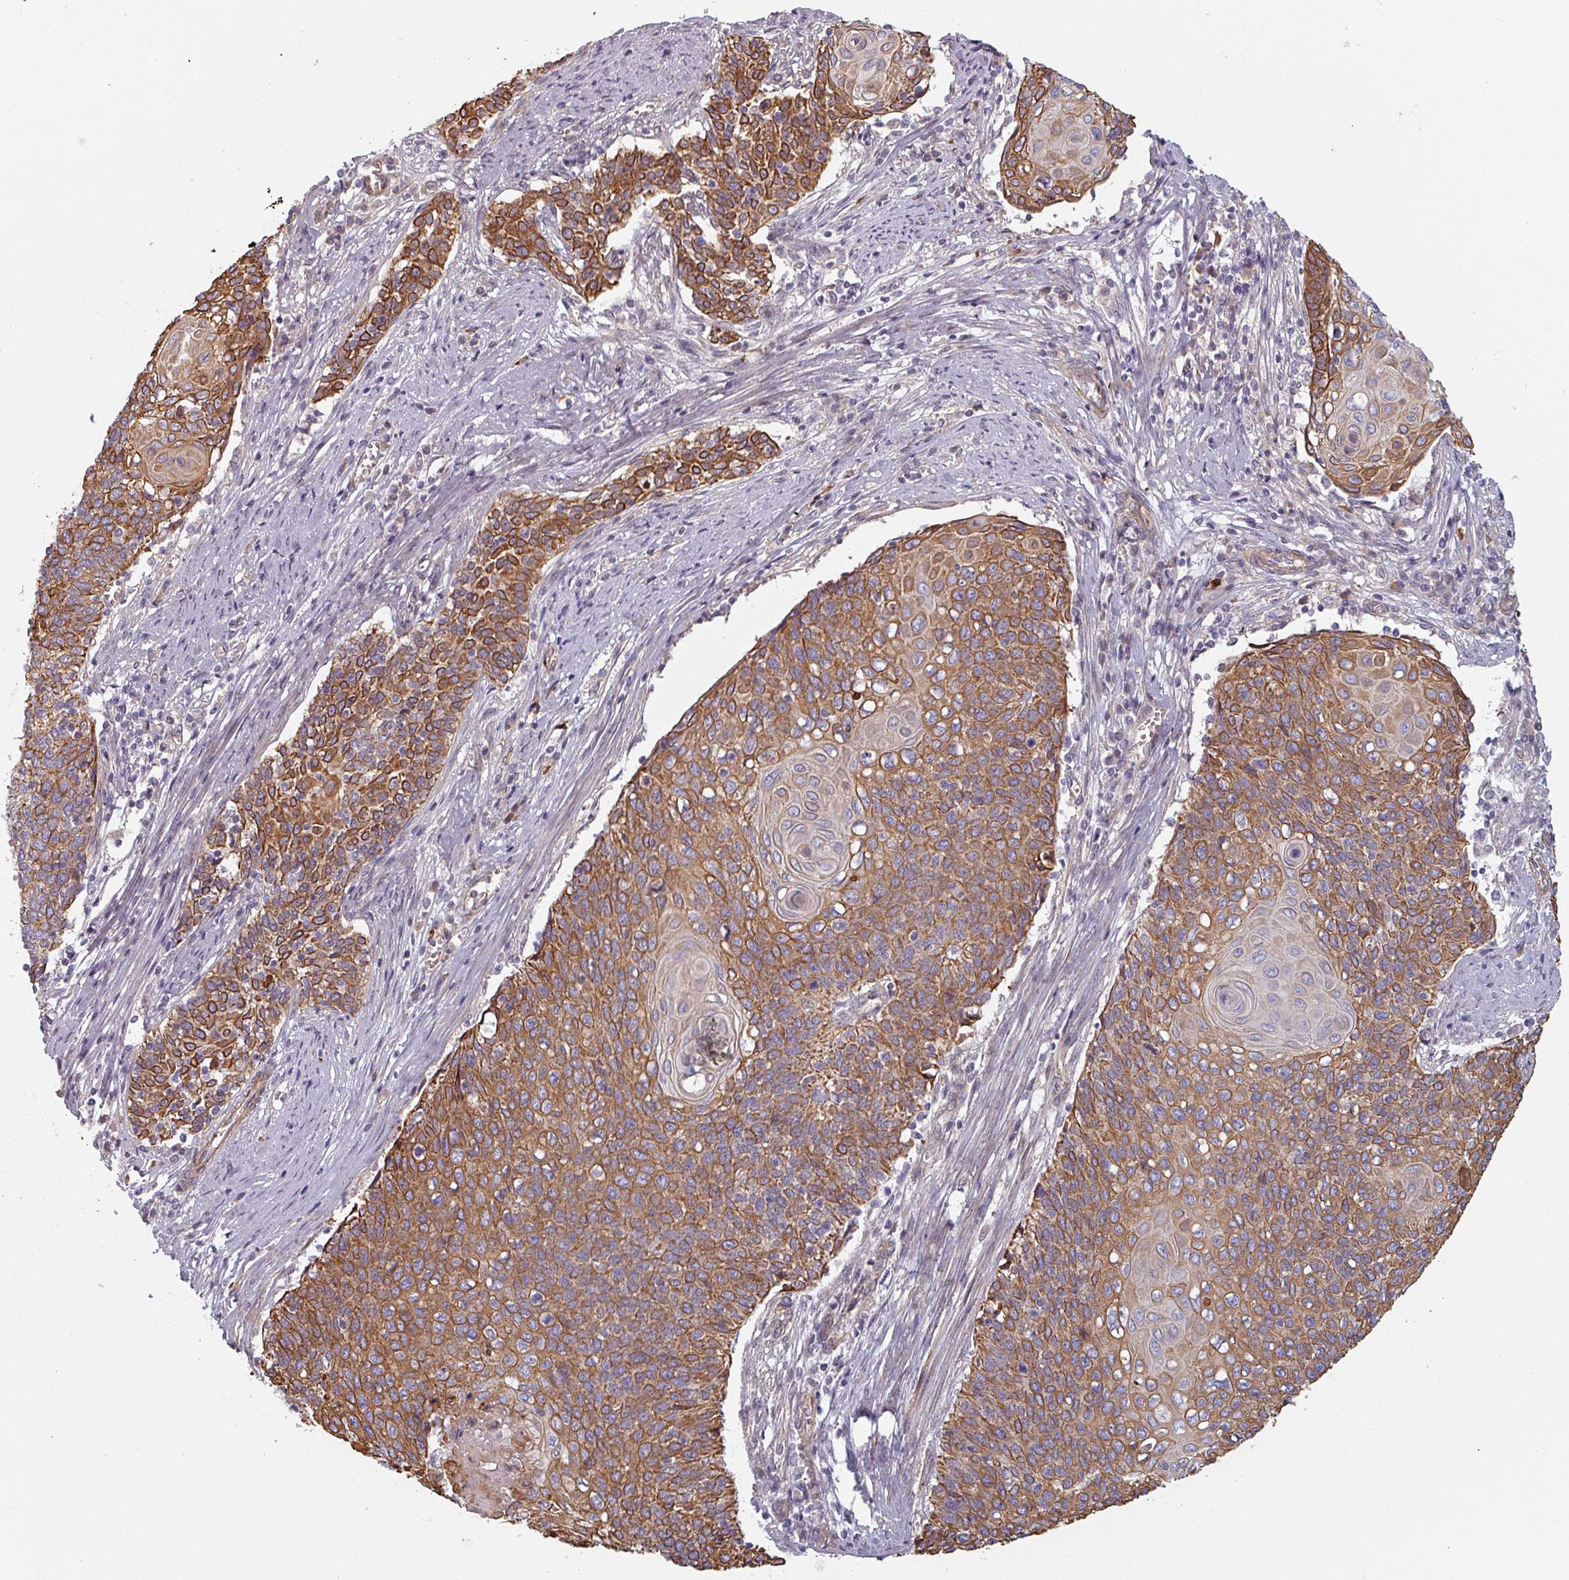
{"staining": {"intensity": "strong", "quantity": ">75%", "location": "cytoplasmic/membranous"}, "tissue": "cervical cancer", "cell_type": "Tumor cells", "image_type": "cancer", "snomed": [{"axis": "morphology", "description": "Squamous cell carcinoma, NOS"}, {"axis": "topography", "description": "Cervix"}], "caption": "Immunohistochemical staining of cervical cancer (squamous cell carcinoma) exhibits strong cytoplasmic/membranous protein positivity in approximately >75% of tumor cells. (IHC, brightfield microscopy, high magnification).", "gene": "C4BPB", "patient": {"sex": "female", "age": 39}}